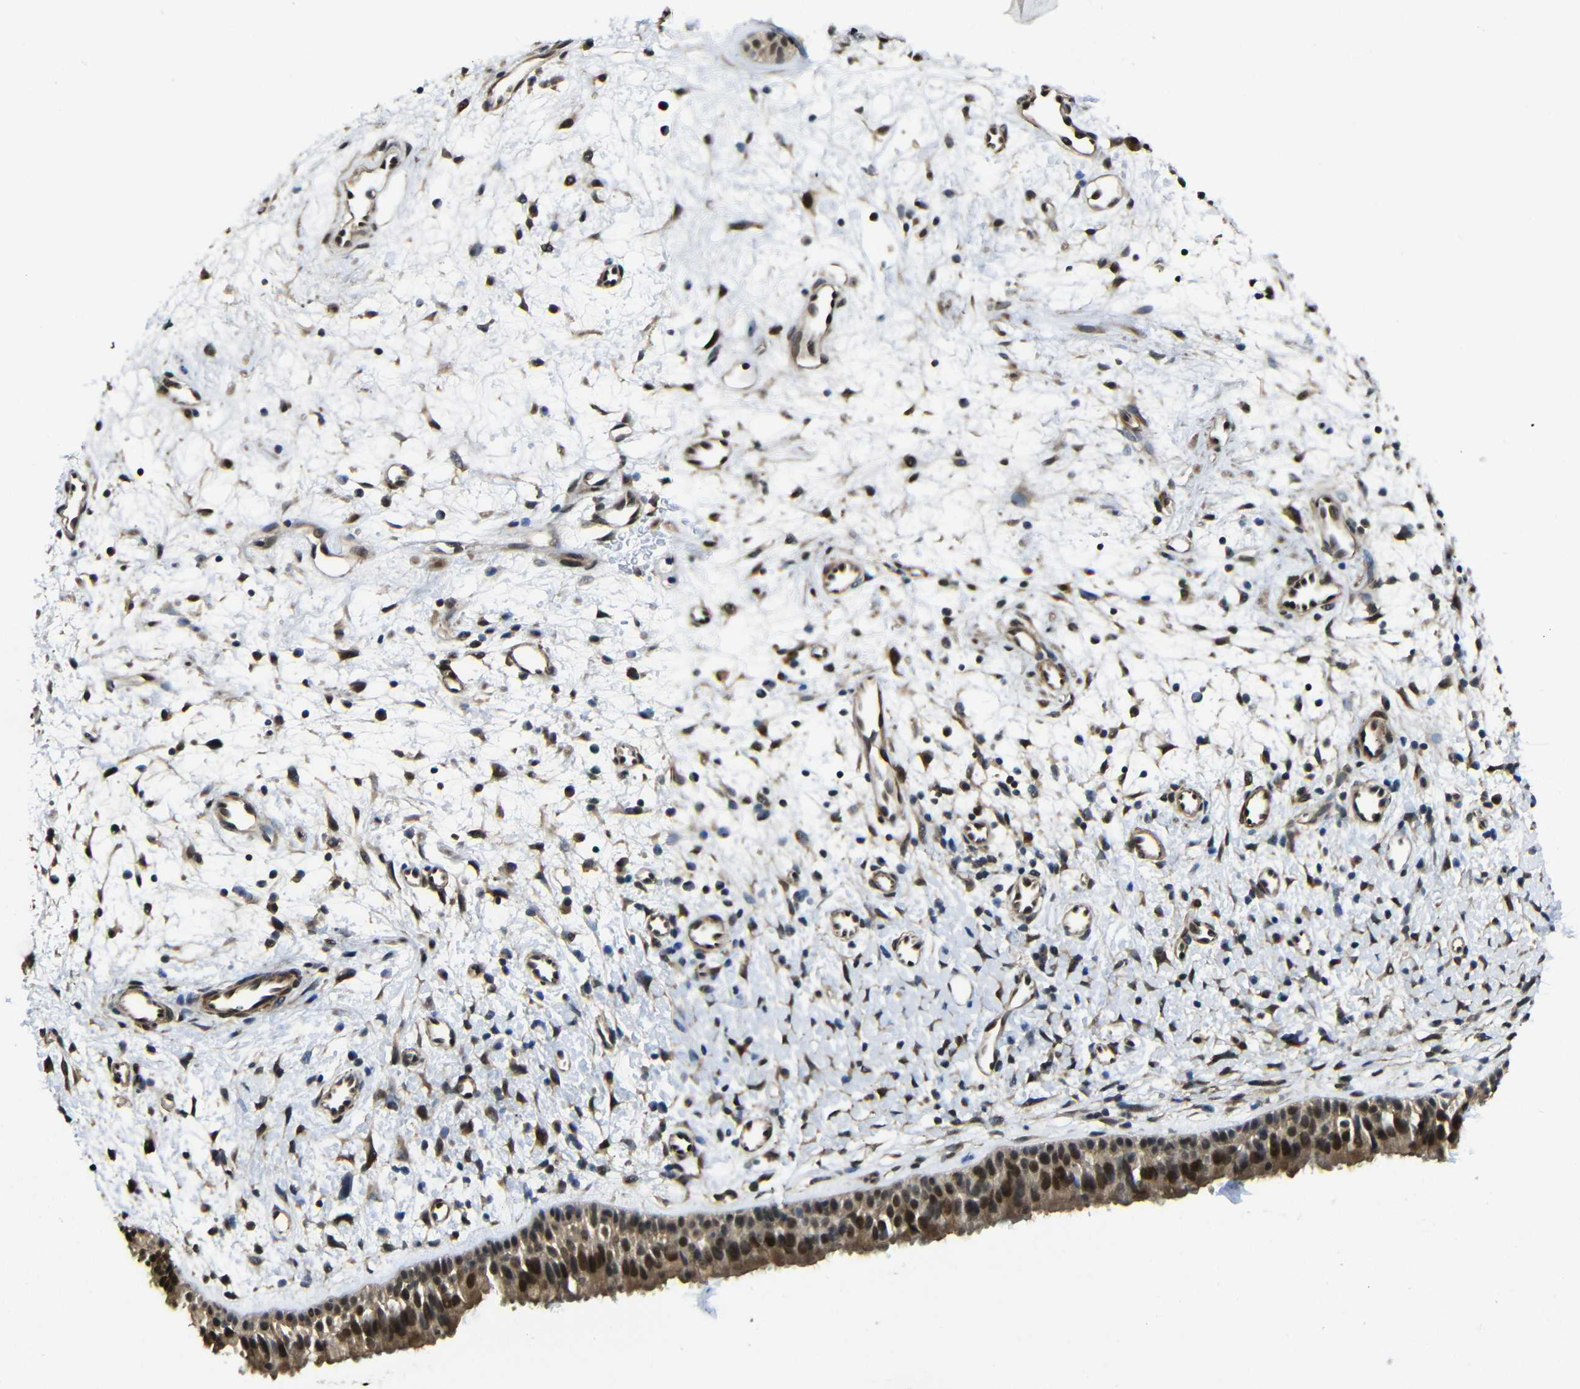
{"staining": {"intensity": "moderate", "quantity": "25%-75%", "location": "cytoplasmic/membranous,nuclear"}, "tissue": "nasopharynx", "cell_type": "Respiratory epithelial cells", "image_type": "normal", "snomed": [{"axis": "morphology", "description": "Normal tissue, NOS"}, {"axis": "topography", "description": "Nasopharynx"}], "caption": "A brown stain highlights moderate cytoplasmic/membranous,nuclear expression of a protein in respiratory epithelial cells of benign human nasopharynx. (Stains: DAB in brown, nuclei in blue, Microscopy: brightfield microscopy at high magnification).", "gene": "FAM172A", "patient": {"sex": "male", "age": 22}}